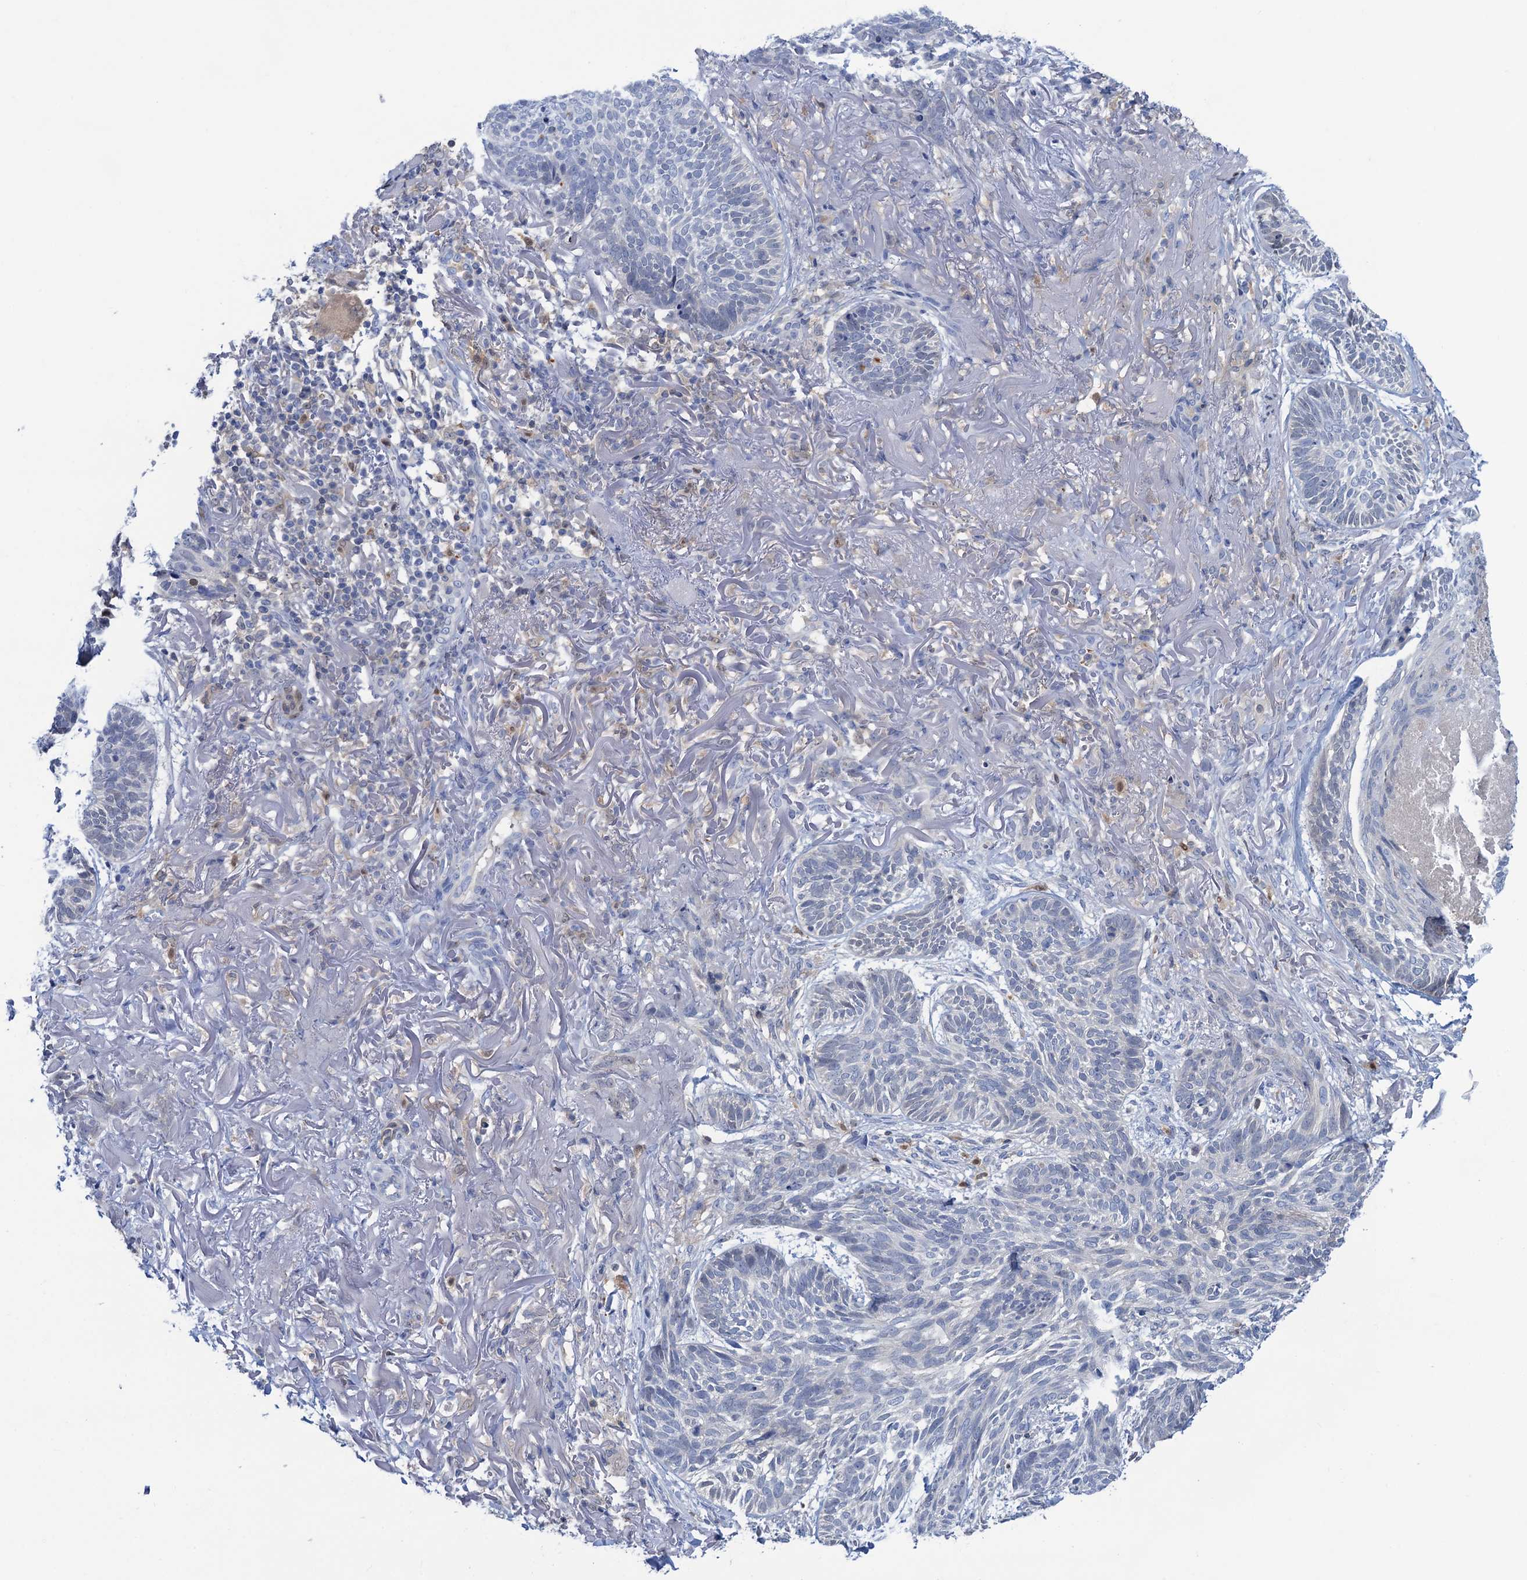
{"staining": {"intensity": "negative", "quantity": "none", "location": "none"}, "tissue": "skin cancer", "cell_type": "Tumor cells", "image_type": "cancer", "snomed": [{"axis": "morphology", "description": "Normal tissue, NOS"}, {"axis": "morphology", "description": "Basal cell carcinoma"}, {"axis": "topography", "description": "Skin"}], "caption": "The IHC photomicrograph has no significant staining in tumor cells of skin cancer tissue.", "gene": "FAH", "patient": {"sex": "male", "age": 66}}